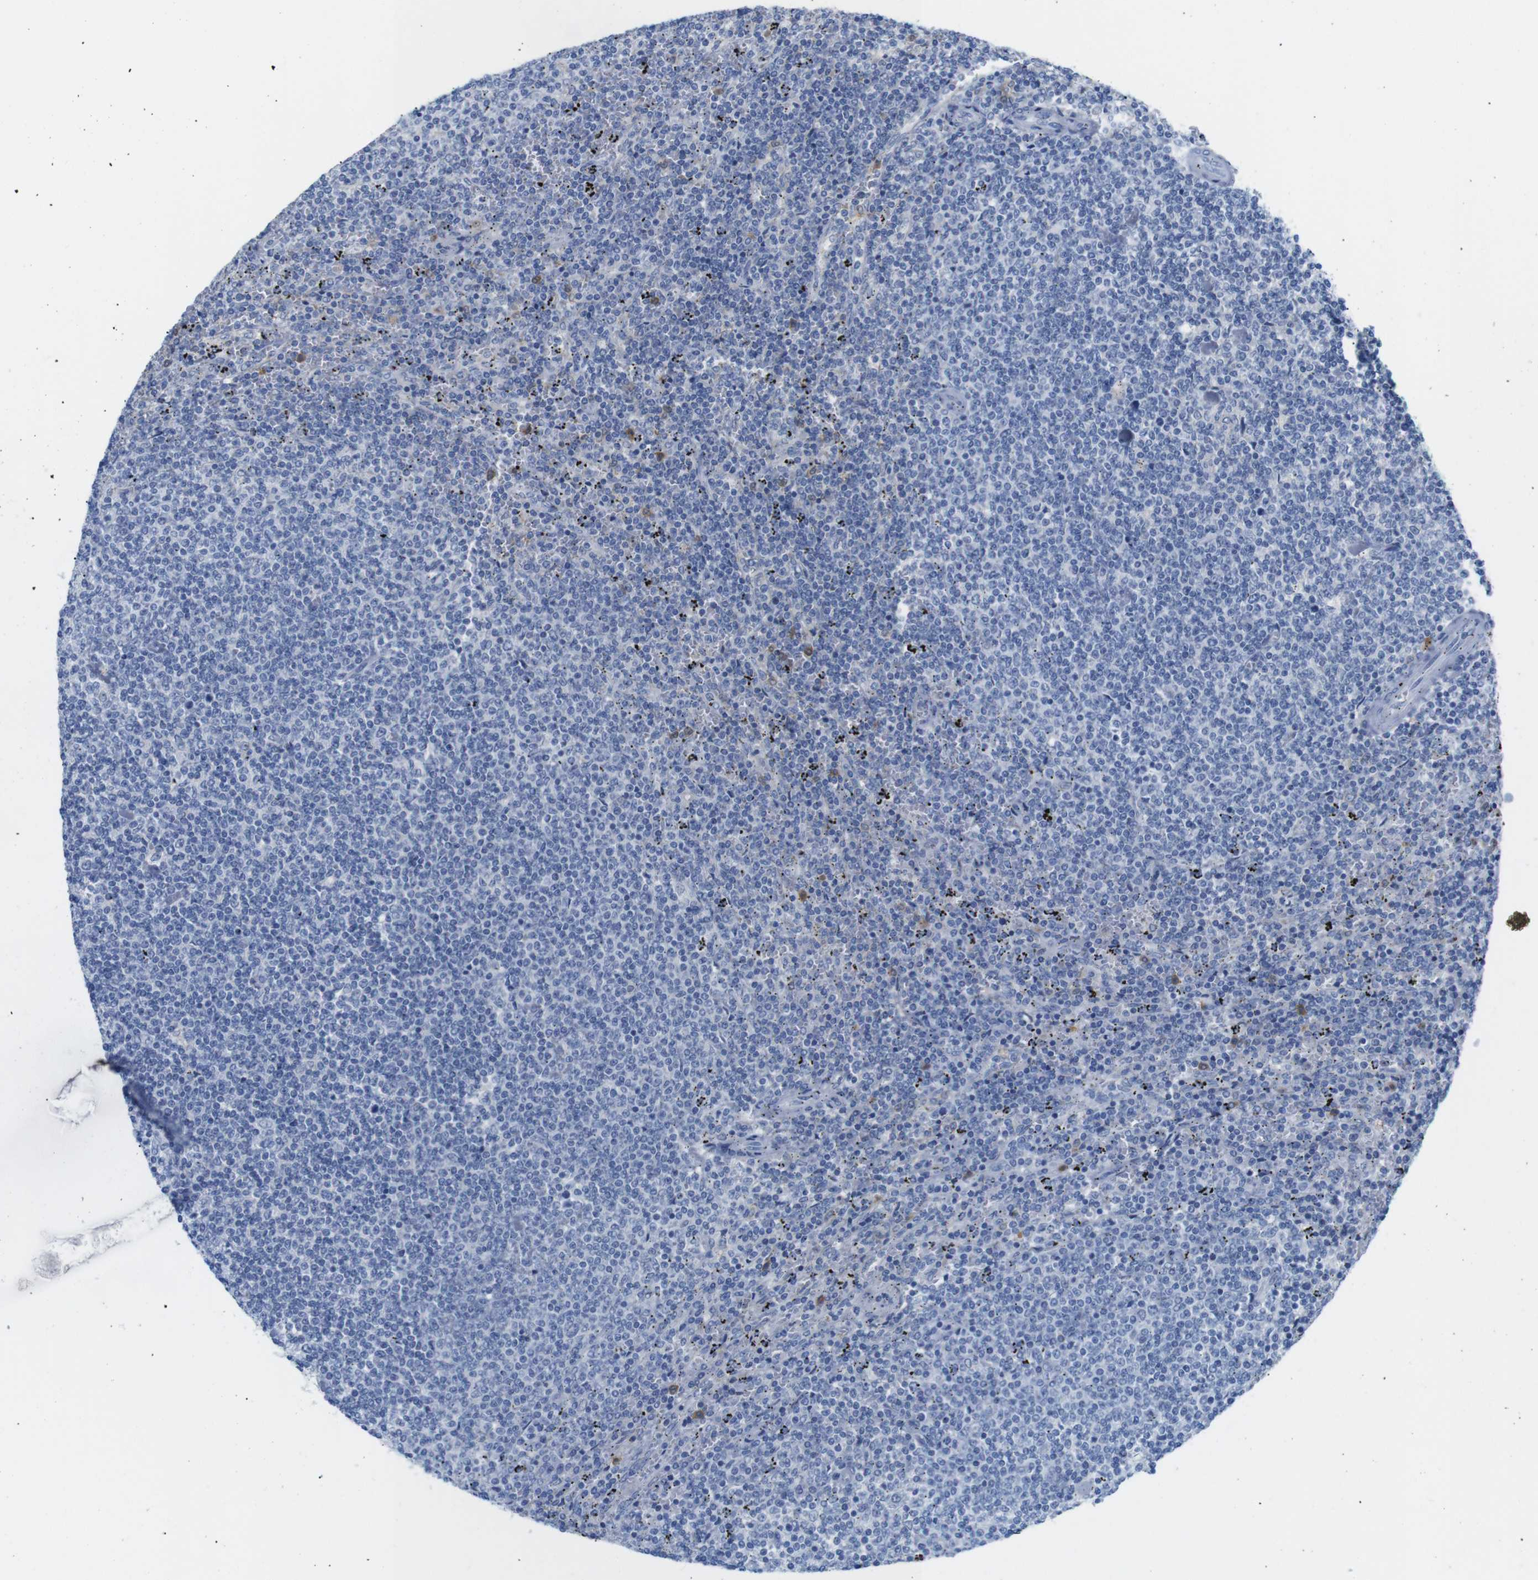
{"staining": {"intensity": "negative", "quantity": "none", "location": "none"}, "tissue": "lymphoma", "cell_type": "Tumor cells", "image_type": "cancer", "snomed": [{"axis": "morphology", "description": "Malignant lymphoma, non-Hodgkin's type, Low grade"}, {"axis": "topography", "description": "Spleen"}], "caption": "High power microscopy photomicrograph of an immunohistochemistry (IHC) histopathology image of lymphoma, revealing no significant staining in tumor cells.", "gene": "NEBL", "patient": {"sex": "female", "age": 50}}